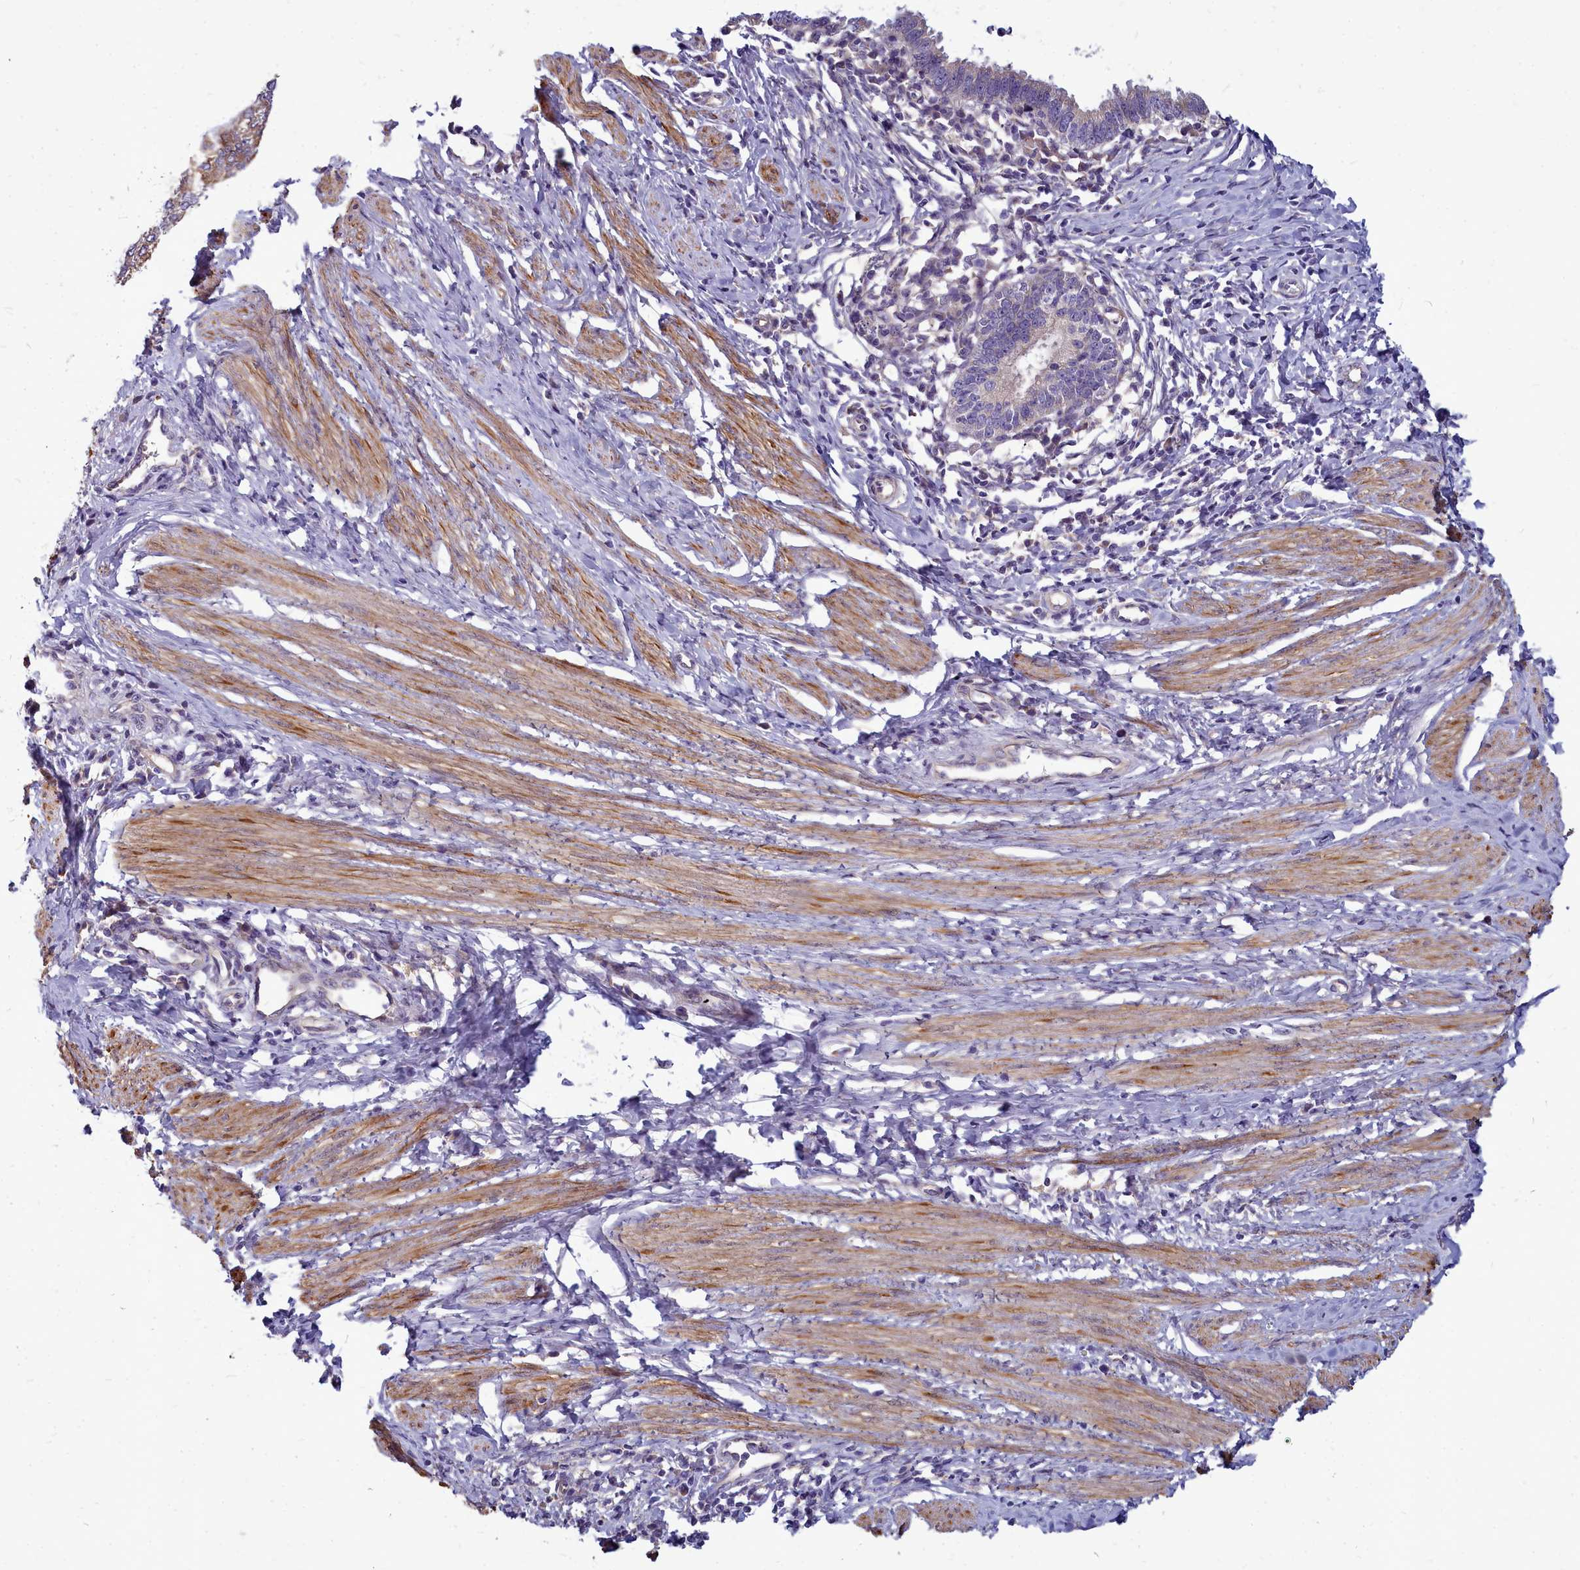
{"staining": {"intensity": "negative", "quantity": "none", "location": "none"}, "tissue": "cervical cancer", "cell_type": "Tumor cells", "image_type": "cancer", "snomed": [{"axis": "morphology", "description": "Adenocarcinoma, NOS"}, {"axis": "topography", "description": "Cervix"}], "caption": "Human cervical cancer stained for a protein using immunohistochemistry (IHC) displays no positivity in tumor cells.", "gene": "SMPD4", "patient": {"sex": "female", "age": 36}}